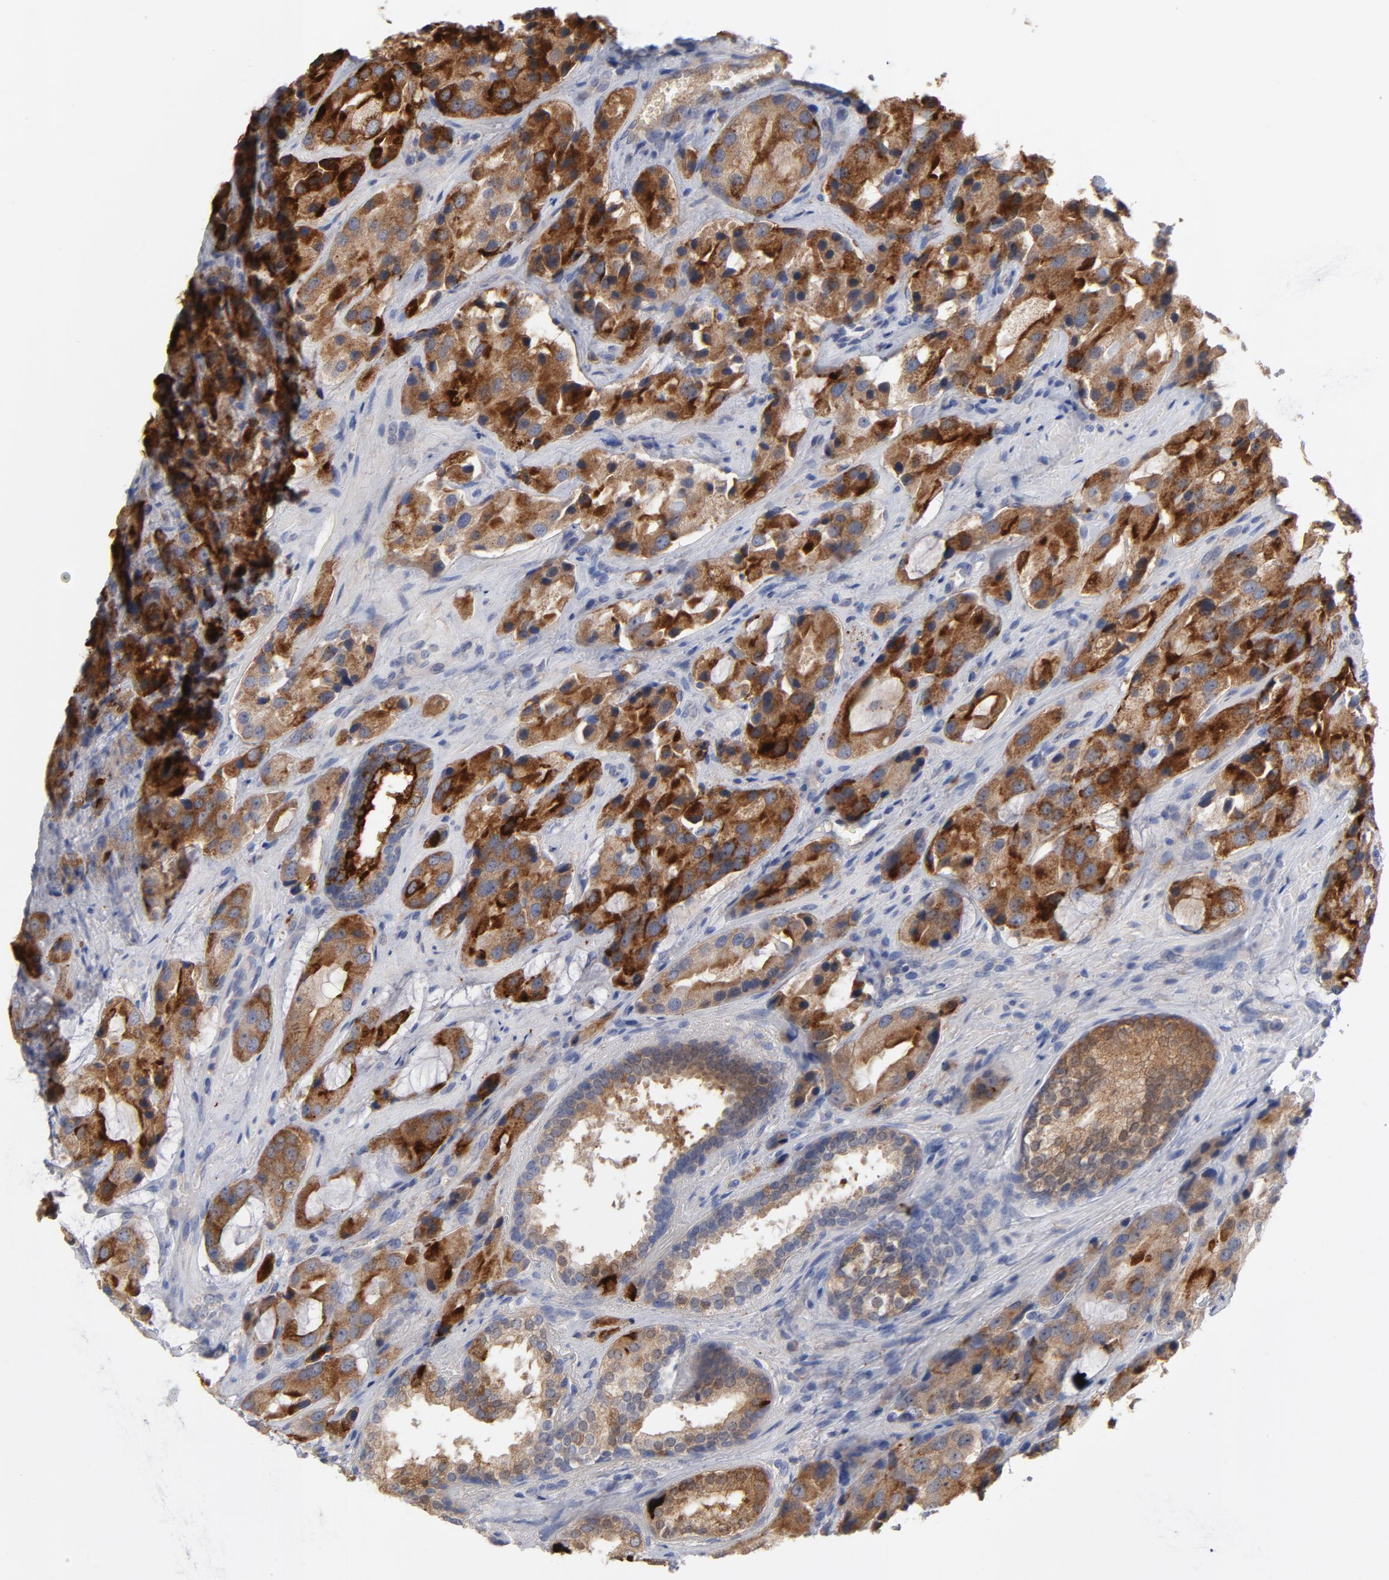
{"staining": {"intensity": "strong", "quantity": ">75%", "location": "cytoplasmic/membranous"}, "tissue": "prostate cancer", "cell_type": "Tumor cells", "image_type": "cancer", "snomed": [{"axis": "morphology", "description": "Adenocarcinoma, High grade"}, {"axis": "topography", "description": "Prostate"}], "caption": "A high-resolution image shows immunohistochemistry (IHC) staining of adenocarcinoma (high-grade) (prostate), which exhibits strong cytoplasmic/membranous staining in approximately >75% of tumor cells.", "gene": "CPE", "patient": {"sex": "male", "age": 70}}